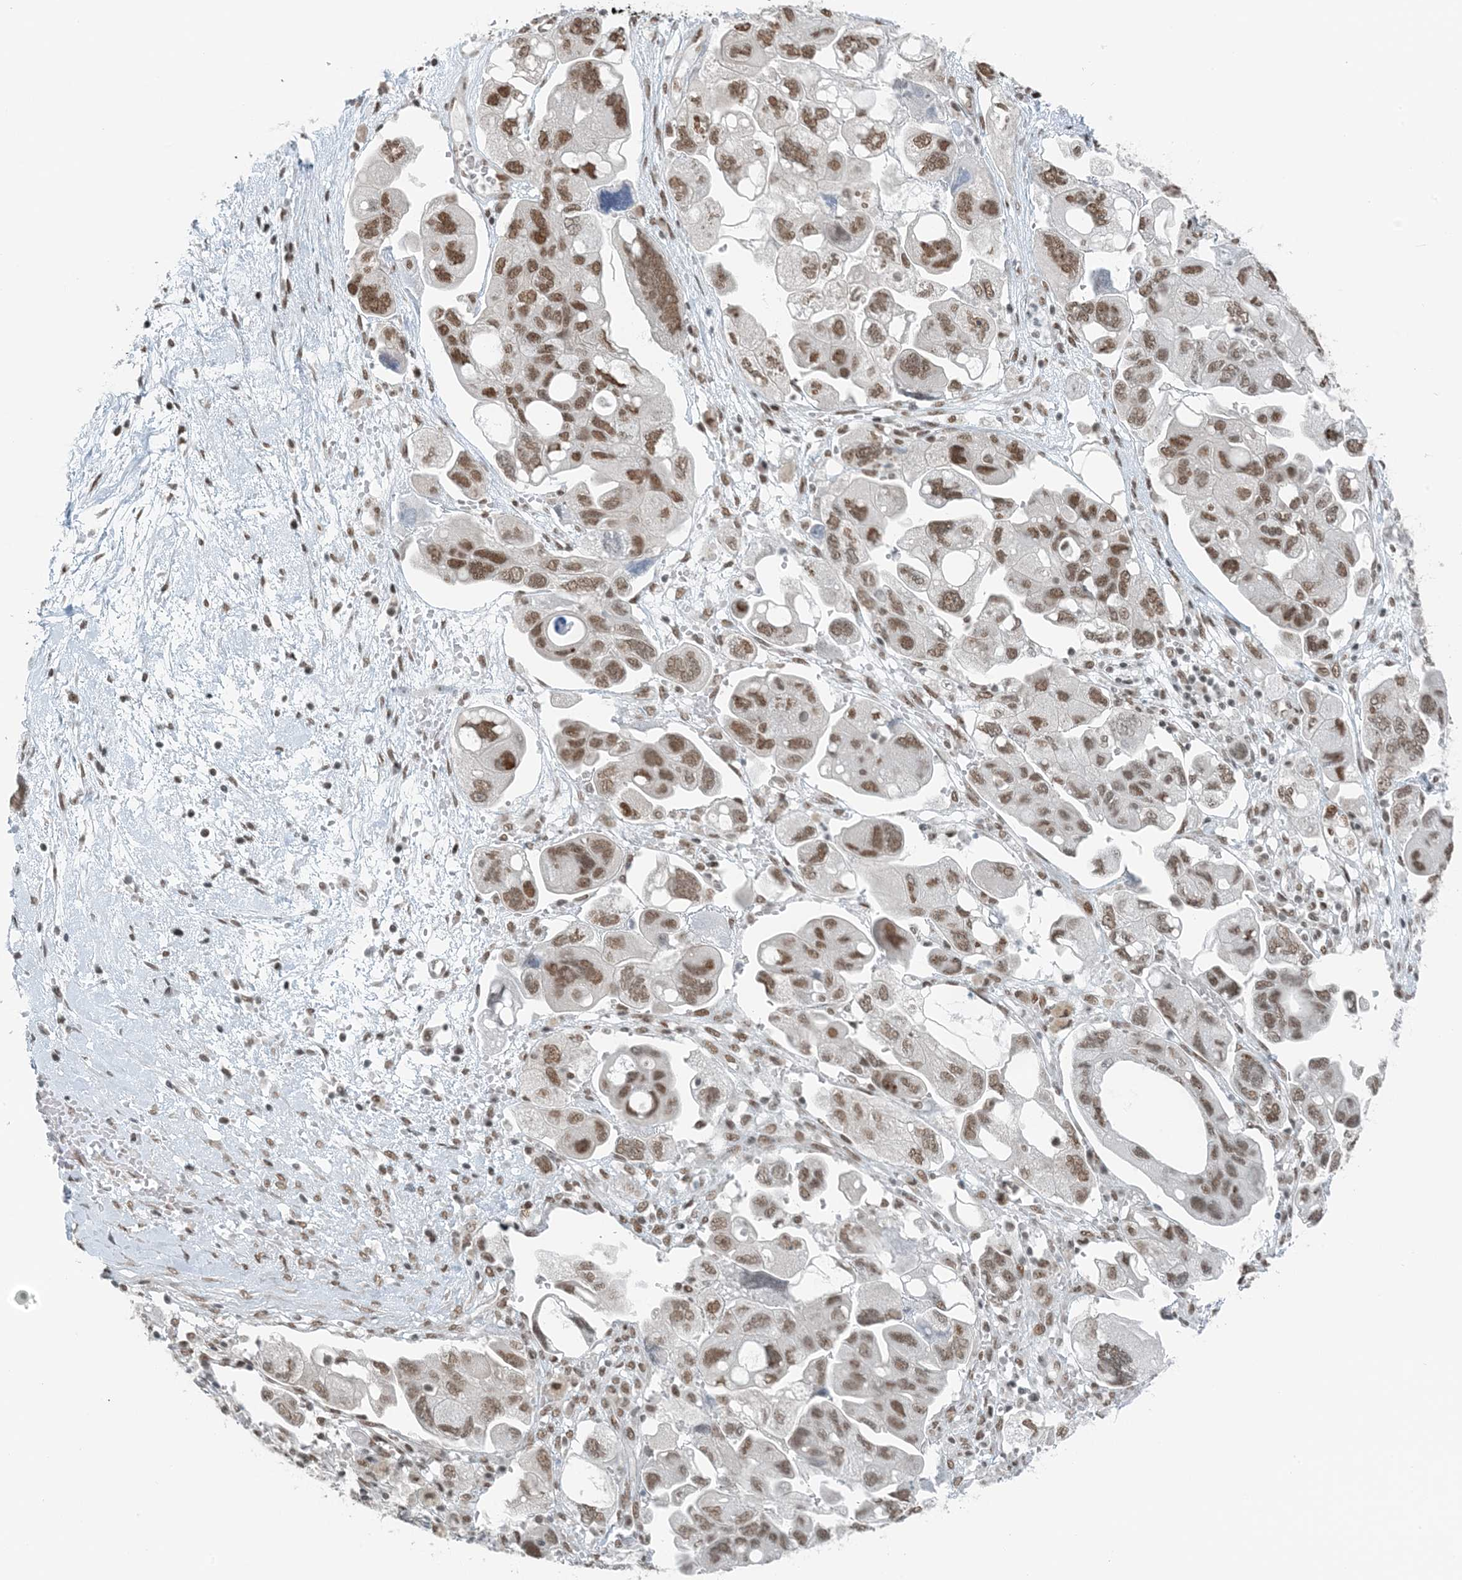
{"staining": {"intensity": "moderate", "quantity": ">75%", "location": "nuclear"}, "tissue": "ovarian cancer", "cell_type": "Tumor cells", "image_type": "cancer", "snomed": [{"axis": "morphology", "description": "Carcinoma, NOS"}, {"axis": "morphology", "description": "Cystadenocarcinoma, serous, NOS"}, {"axis": "topography", "description": "Ovary"}], "caption": "A histopathology image of carcinoma (ovarian) stained for a protein displays moderate nuclear brown staining in tumor cells. The protein of interest is shown in brown color, while the nuclei are stained blue.", "gene": "ZNF500", "patient": {"sex": "female", "age": 69}}